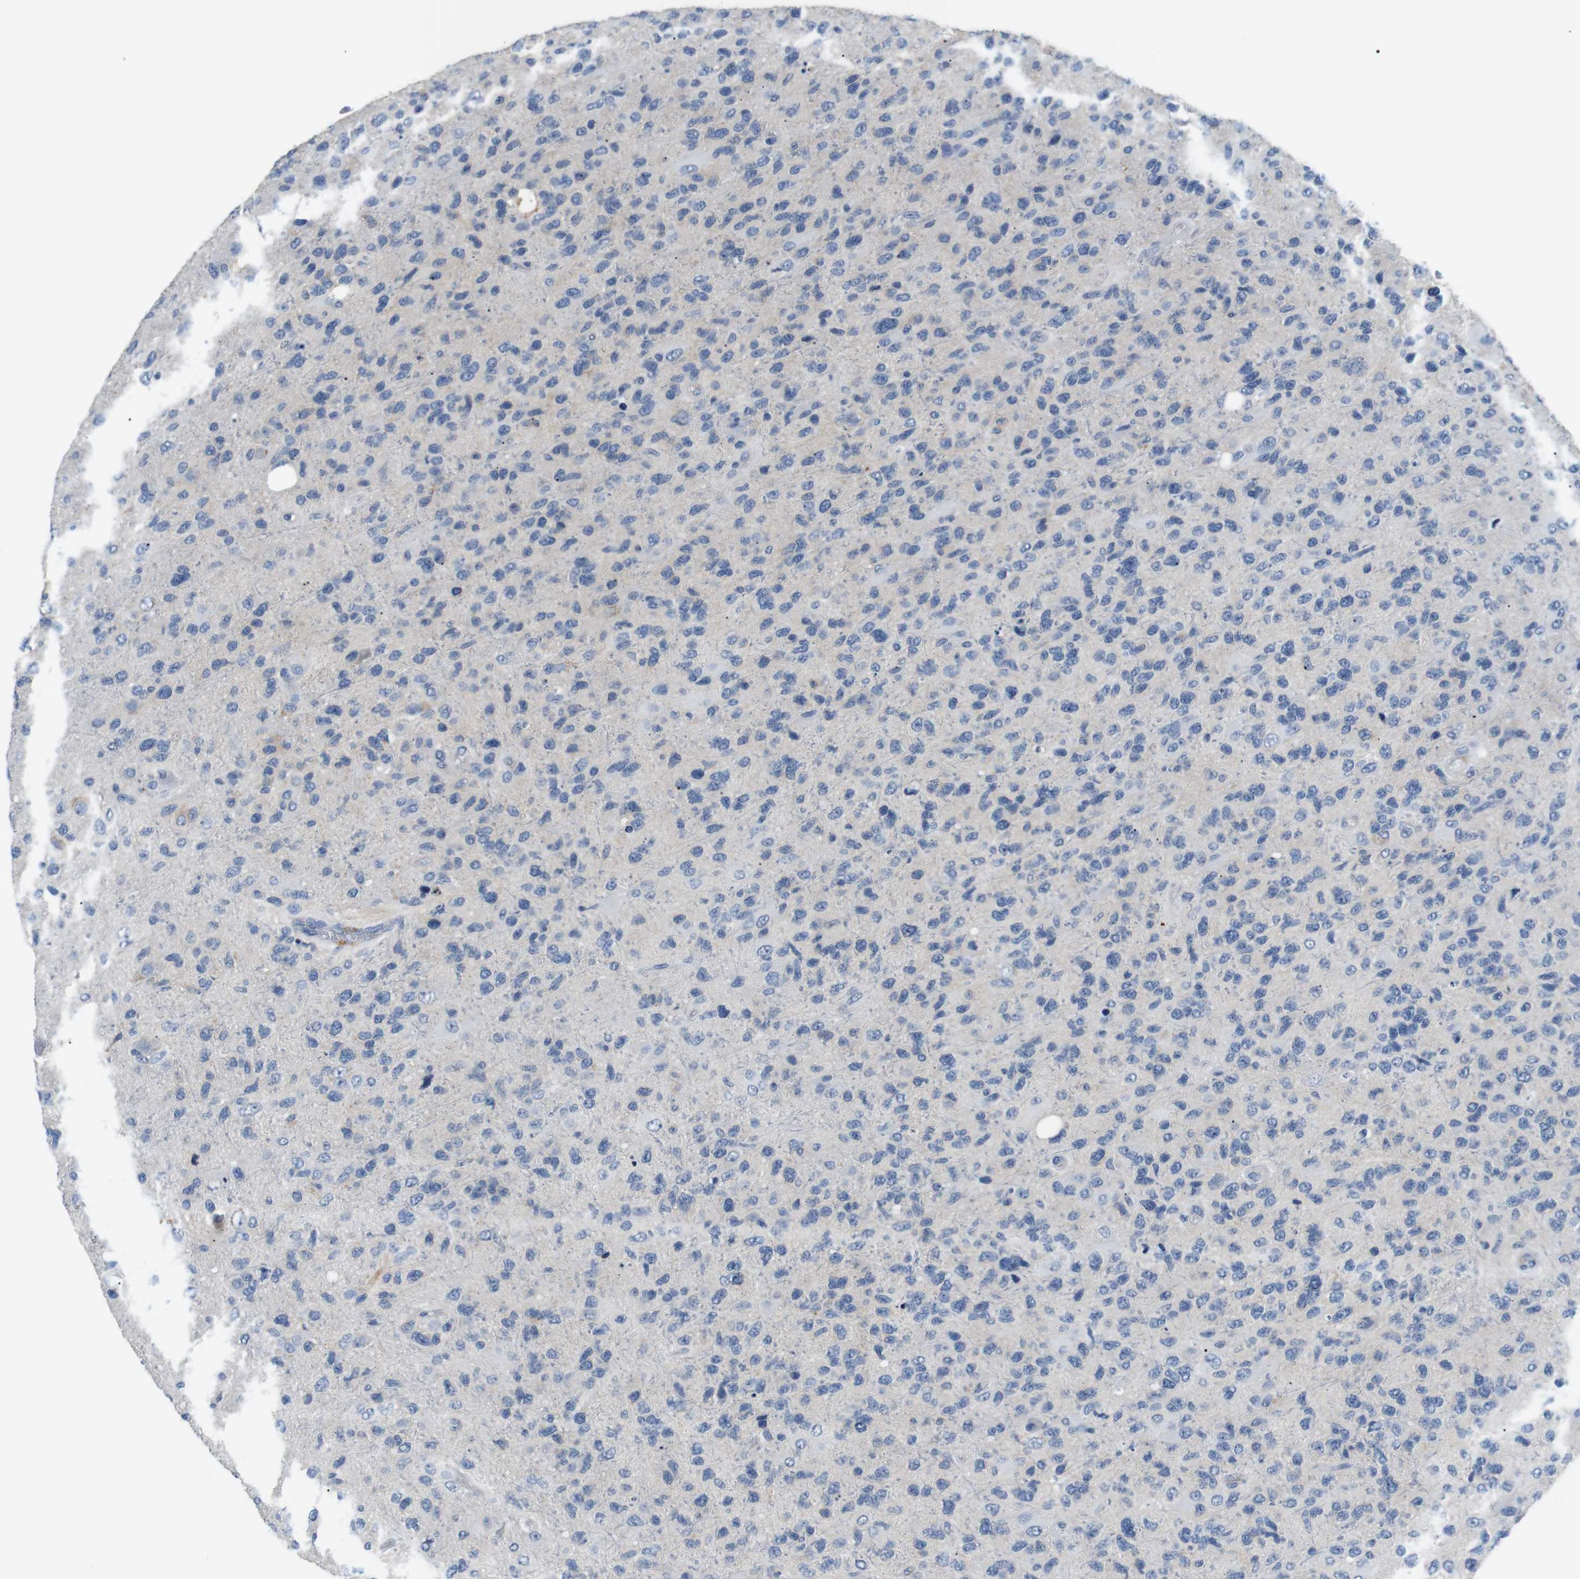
{"staining": {"intensity": "weak", "quantity": "<25%", "location": "cytoplasmic/membranous"}, "tissue": "glioma", "cell_type": "Tumor cells", "image_type": "cancer", "snomed": [{"axis": "morphology", "description": "Glioma, malignant, High grade"}, {"axis": "topography", "description": "Brain"}], "caption": "High magnification brightfield microscopy of glioma stained with DAB (3,3'-diaminobenzidine) (brown) and counterstained with hematoxylin (blue): tumor cells show no significant positivity.", "gene": "FCGRT", "patient": {"sex": "female", "age": 58}}